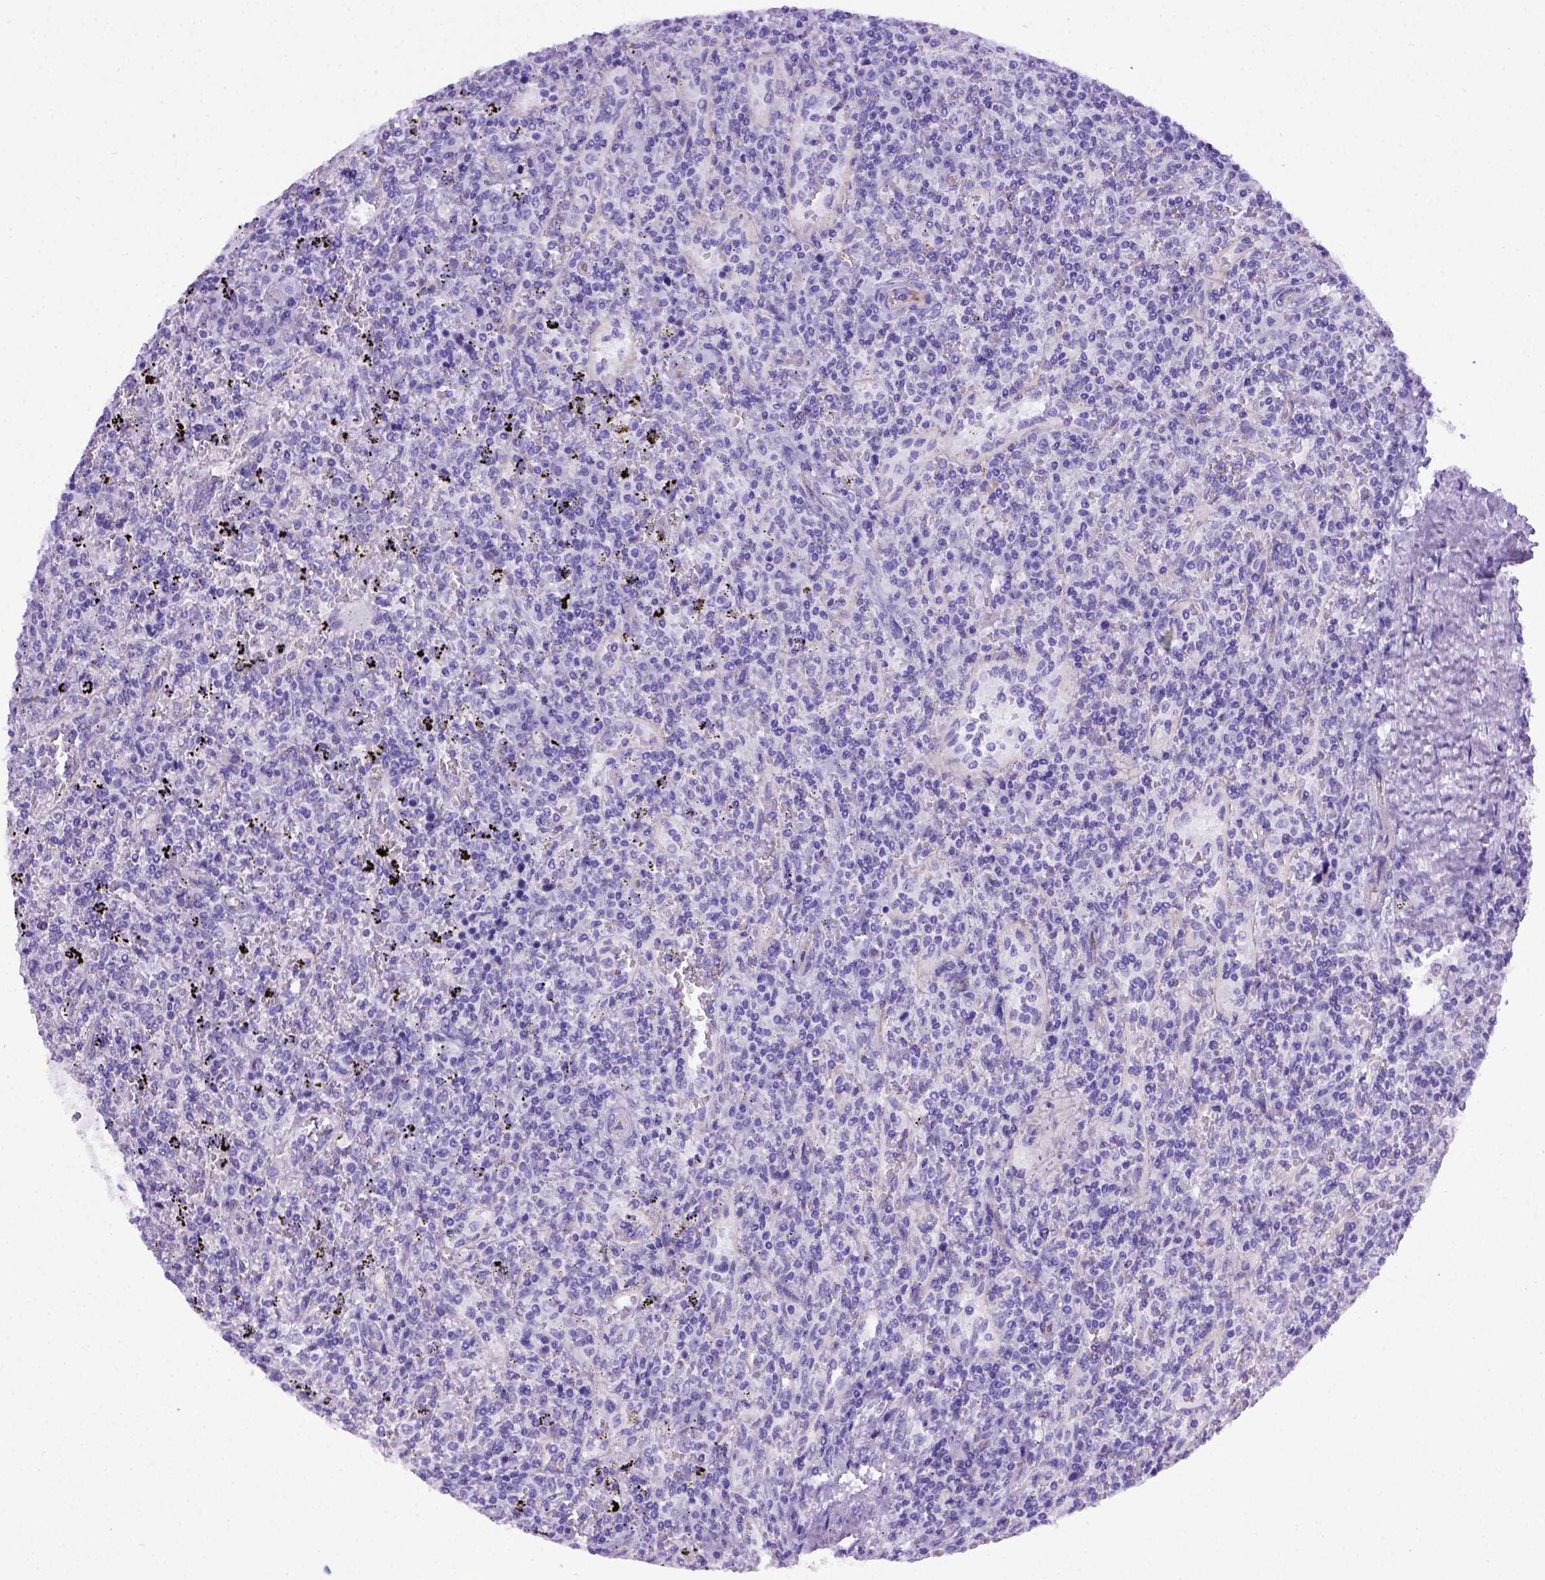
{"staining": {"intensity": "negative", "quantity": "none", "location": "none"}, "tissue": "lymphoma", "cell_type": "Tumor cells", "image_type": "cancer", "snomed": [{"axis": "morphology", "description": "Malignant lymphoma, non-Hodgkin's type, Low grade"}, {"axis": "topography", "description": "Spleen"}], "caption": "Immunohistochemistry histopathology image of human lymphoma stained for a protein (brown), which reveals no expression in tumor cells. (Brightfield microscopy of DAB IHC at high magnification).", "gene": "ADAM12", "patient": {"sex": "male", "age": 62}}